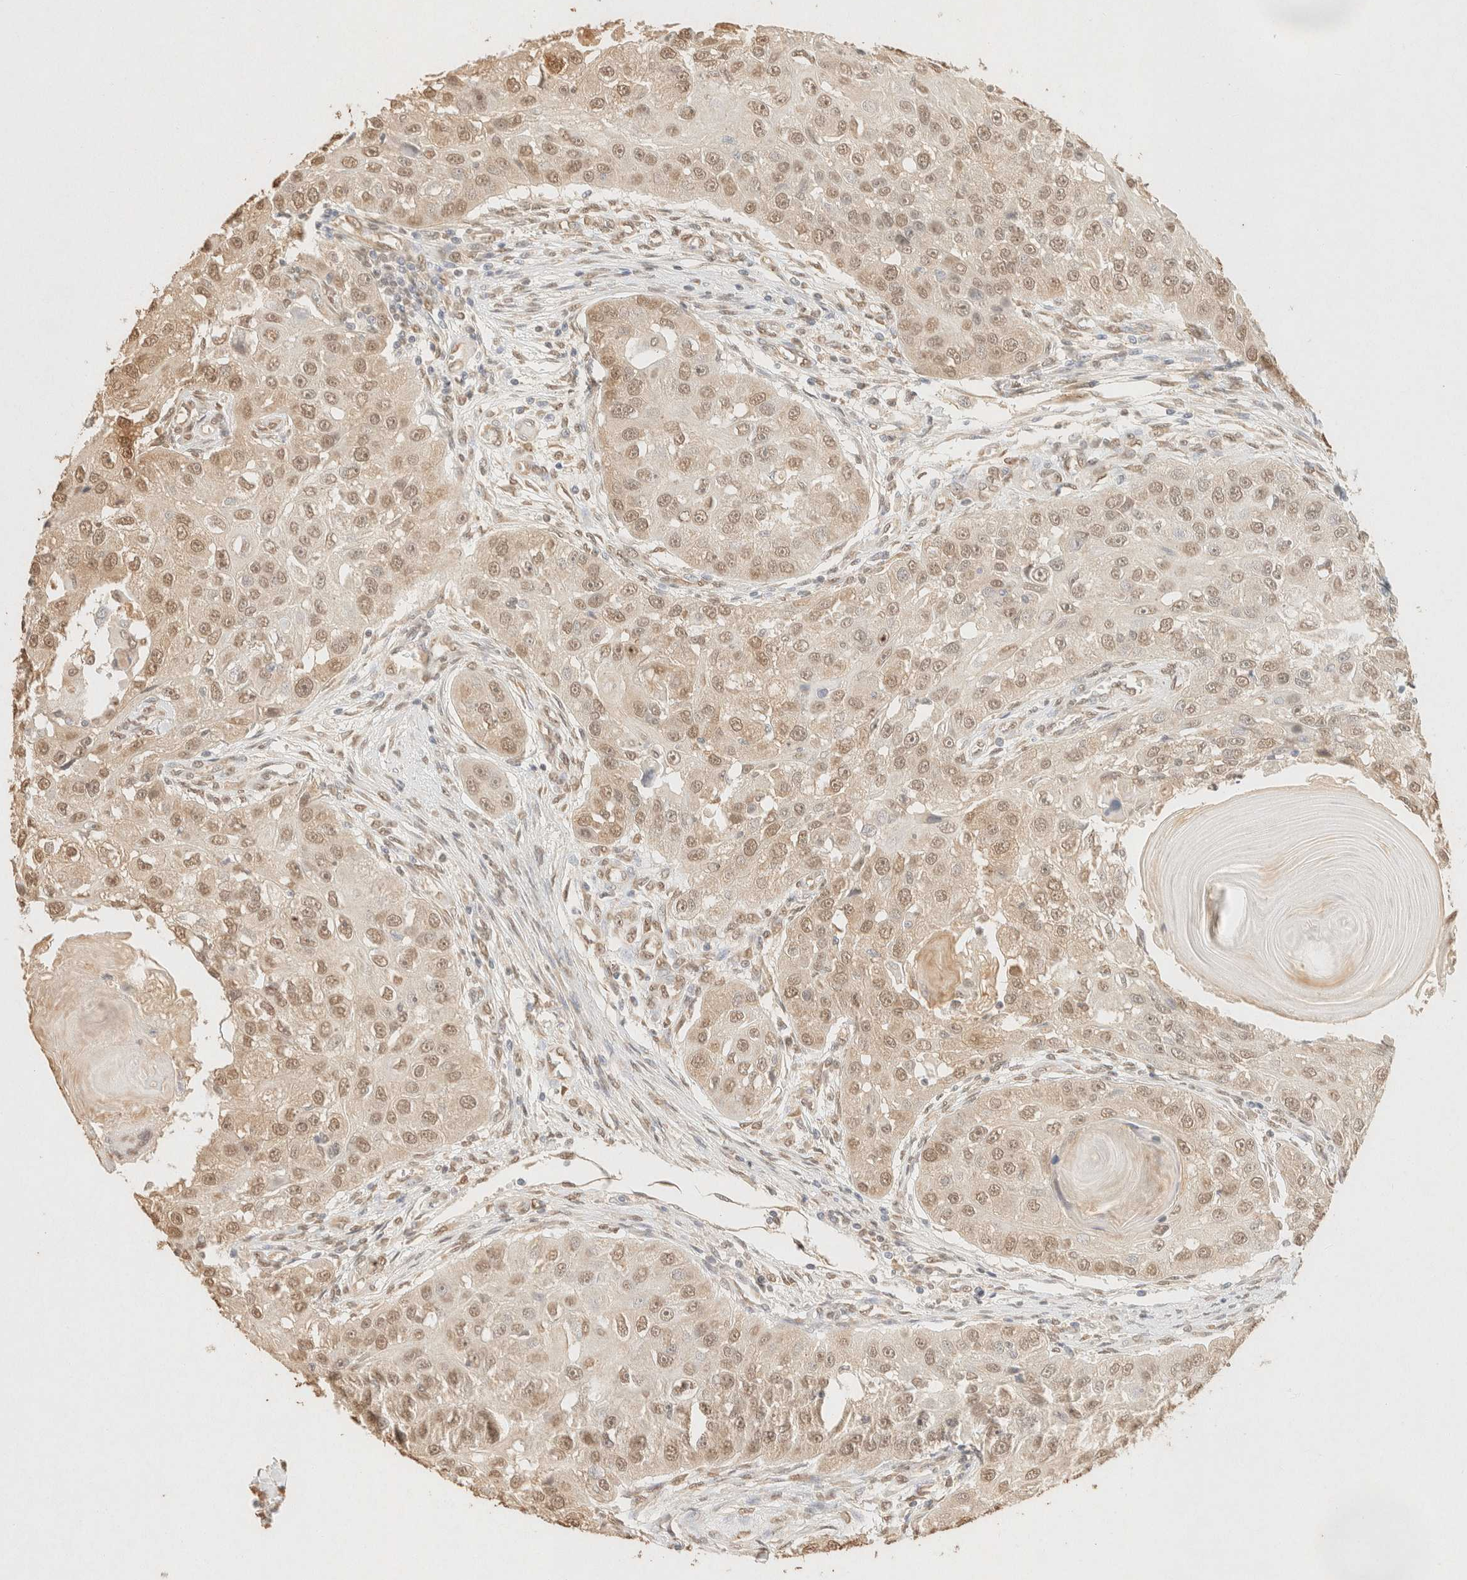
{"staining": {"intensity": "moderate", "quantity": ">75%", "location": "nuclear"}, "tissue": "head and neck cancer", "cell_type": "Tumor cells", "image_type": "cancer", "snomed": [{"axis": "morphology", "description": "Normal tissue, NOS"}, {"axis": "morphology", "description": "Squamous cell carcinoma, NOS"}, {"axis": "topography", "description": "Skeletal muscle"}, {"axis": "topography", "description": "Head-Neck"}], "caption": "Human head and neck cancer (squamous cell carcinoma) stained with a protein marker exhibits moderate staining in tumor cells.", "gene": "S100A13", "patient": {"sex": "male", "age": 51}}